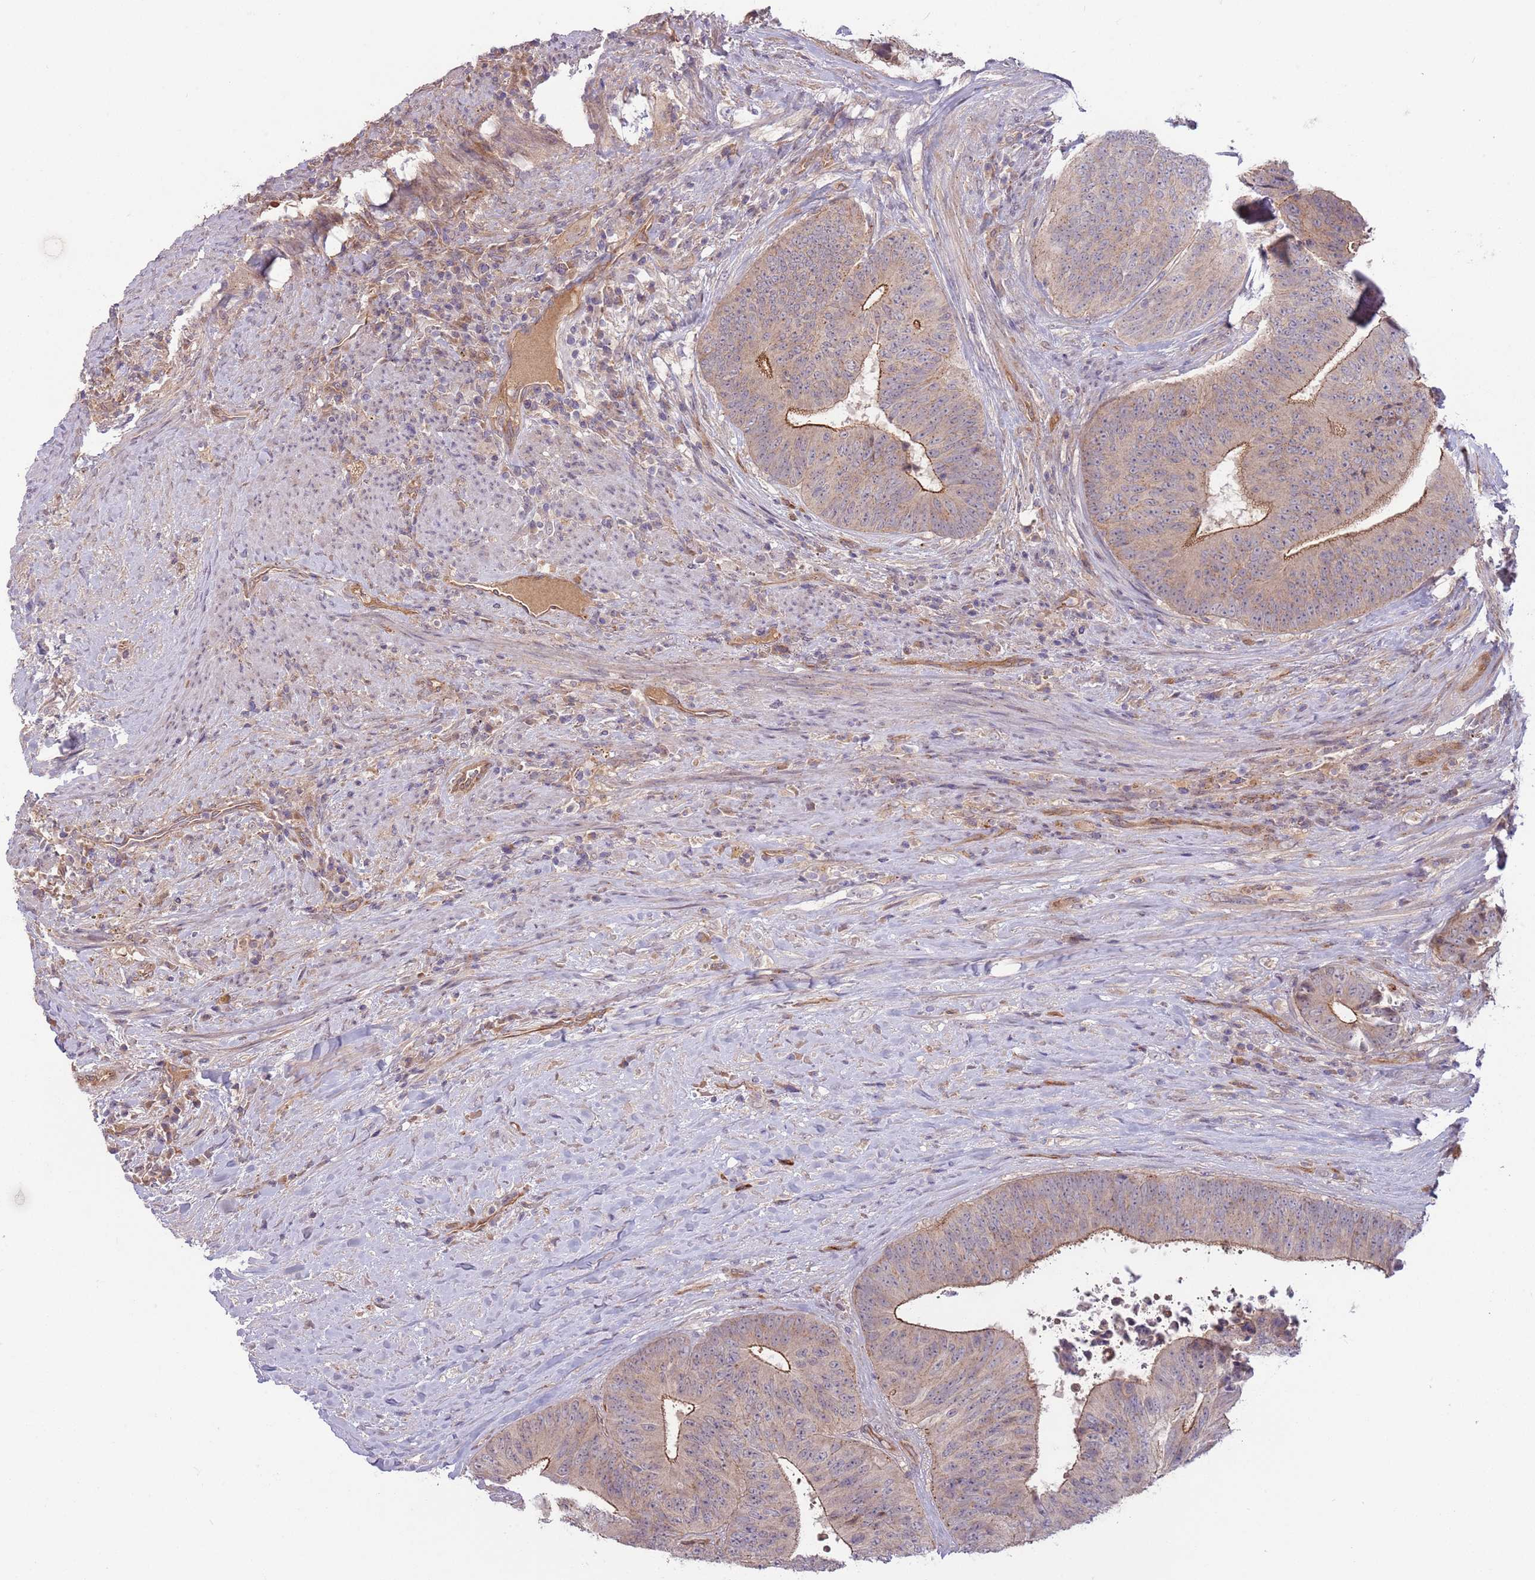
{"staining": {"intensity": "moderate", "quantity": "25%-75%", "location": "cytoplasmic/membranous"}, "tissue": "colorectal cancer", "cell_type": "Tumor cells", "image_type": "cancer", "snomed": [{"axis": "morphology", "description": "Adenocarcinoma, NOS"}, {"axis": "topography", "description": "Rectum"}], "caption": "Adenocarcinoma (colorectal) stained with DAB IHC reveals medium levels of moderate cytoplasmic/membranous positivity in approximately 25%-75% of tumor cells.", "gene": "SAV1", "patient": {"sex": "male", "age": 72}}